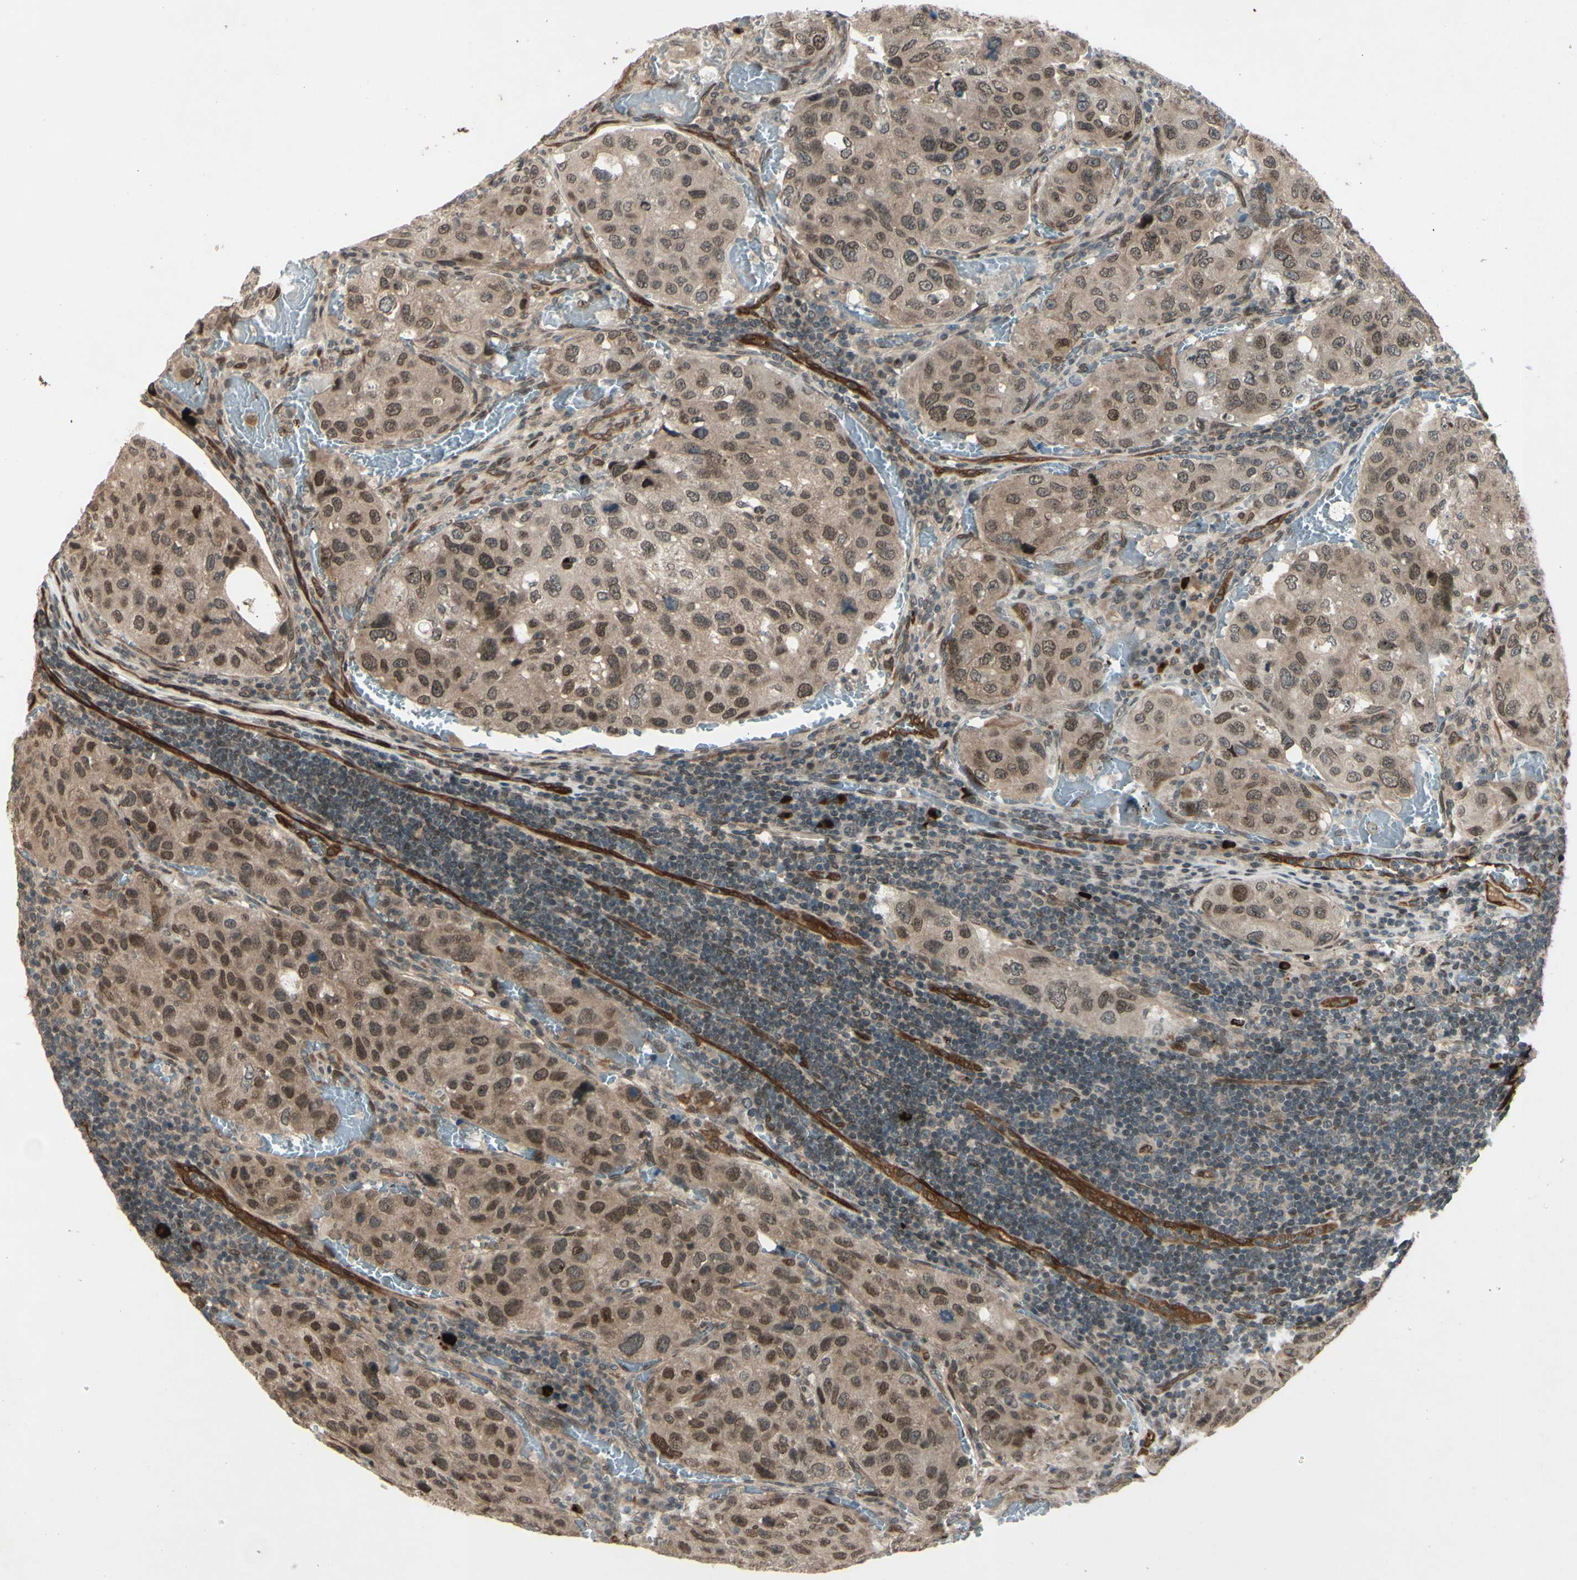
{"staining": {"intensity": "moderate", "quantity": ">75%", "location": "cytoplasmic/membranous,nuclear"}, "tissue": "urothelial cancer", "cell_type": "Tumor cells", "image_type": "cancer", "snomed": [{"axis": "morphology", "description": "Urothelial carcinoma, High grade"}, {"axis": "topography", "description": "Lymph node"}, {"axis": "topography", "description": "Urinary bladder"}], "caption": "Human urothelial cancer stained for a protein (brown) exhibits moderate cytoplasmic/membranous and nuclear positive staining in about >75% of tumor cells.", "gene": "MLF2", "patient": {"sex": "male", "age": 51}}